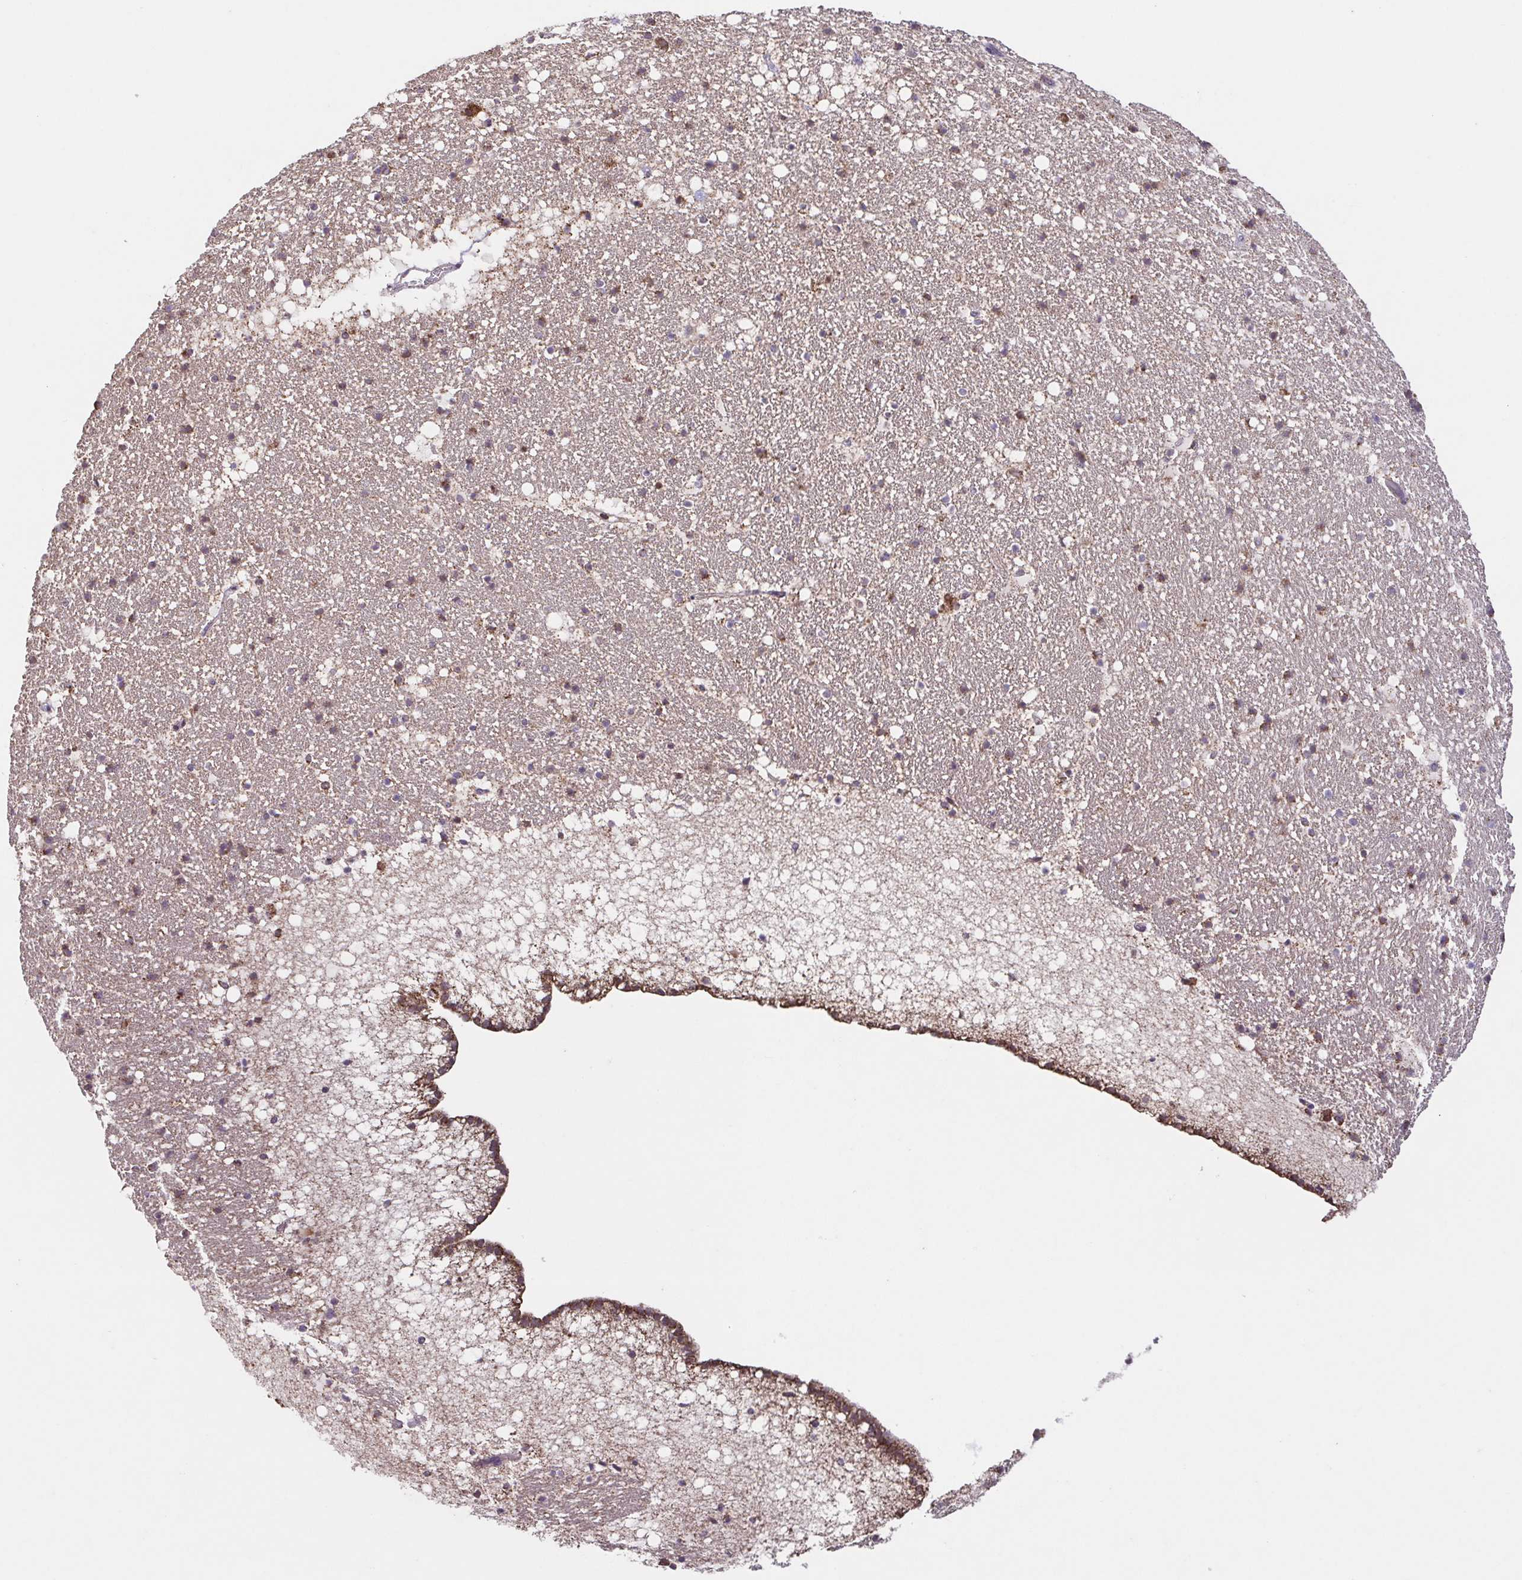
{"staining": {"intensity": "moderate", "quantity": "25%-75%", "location": "cytoplasmic/membranous"}, "tissue": "hippocampus", "cell_type": "Glial cells", "image_type": "normal", "snomed": [{"axis": "morphology", "description": "Normal tissue, NOS"}, {"axis": "topography", "description": "Hippocampus"}], "caption": "Brown immunohistochemical staining in unremarkable hippocampus reveals moderate cytoplasmic/membranous expression in about 25%-75% of glial cells.", "gene": "DIP2B", "patient": {"sex": "female", "age": 42}}